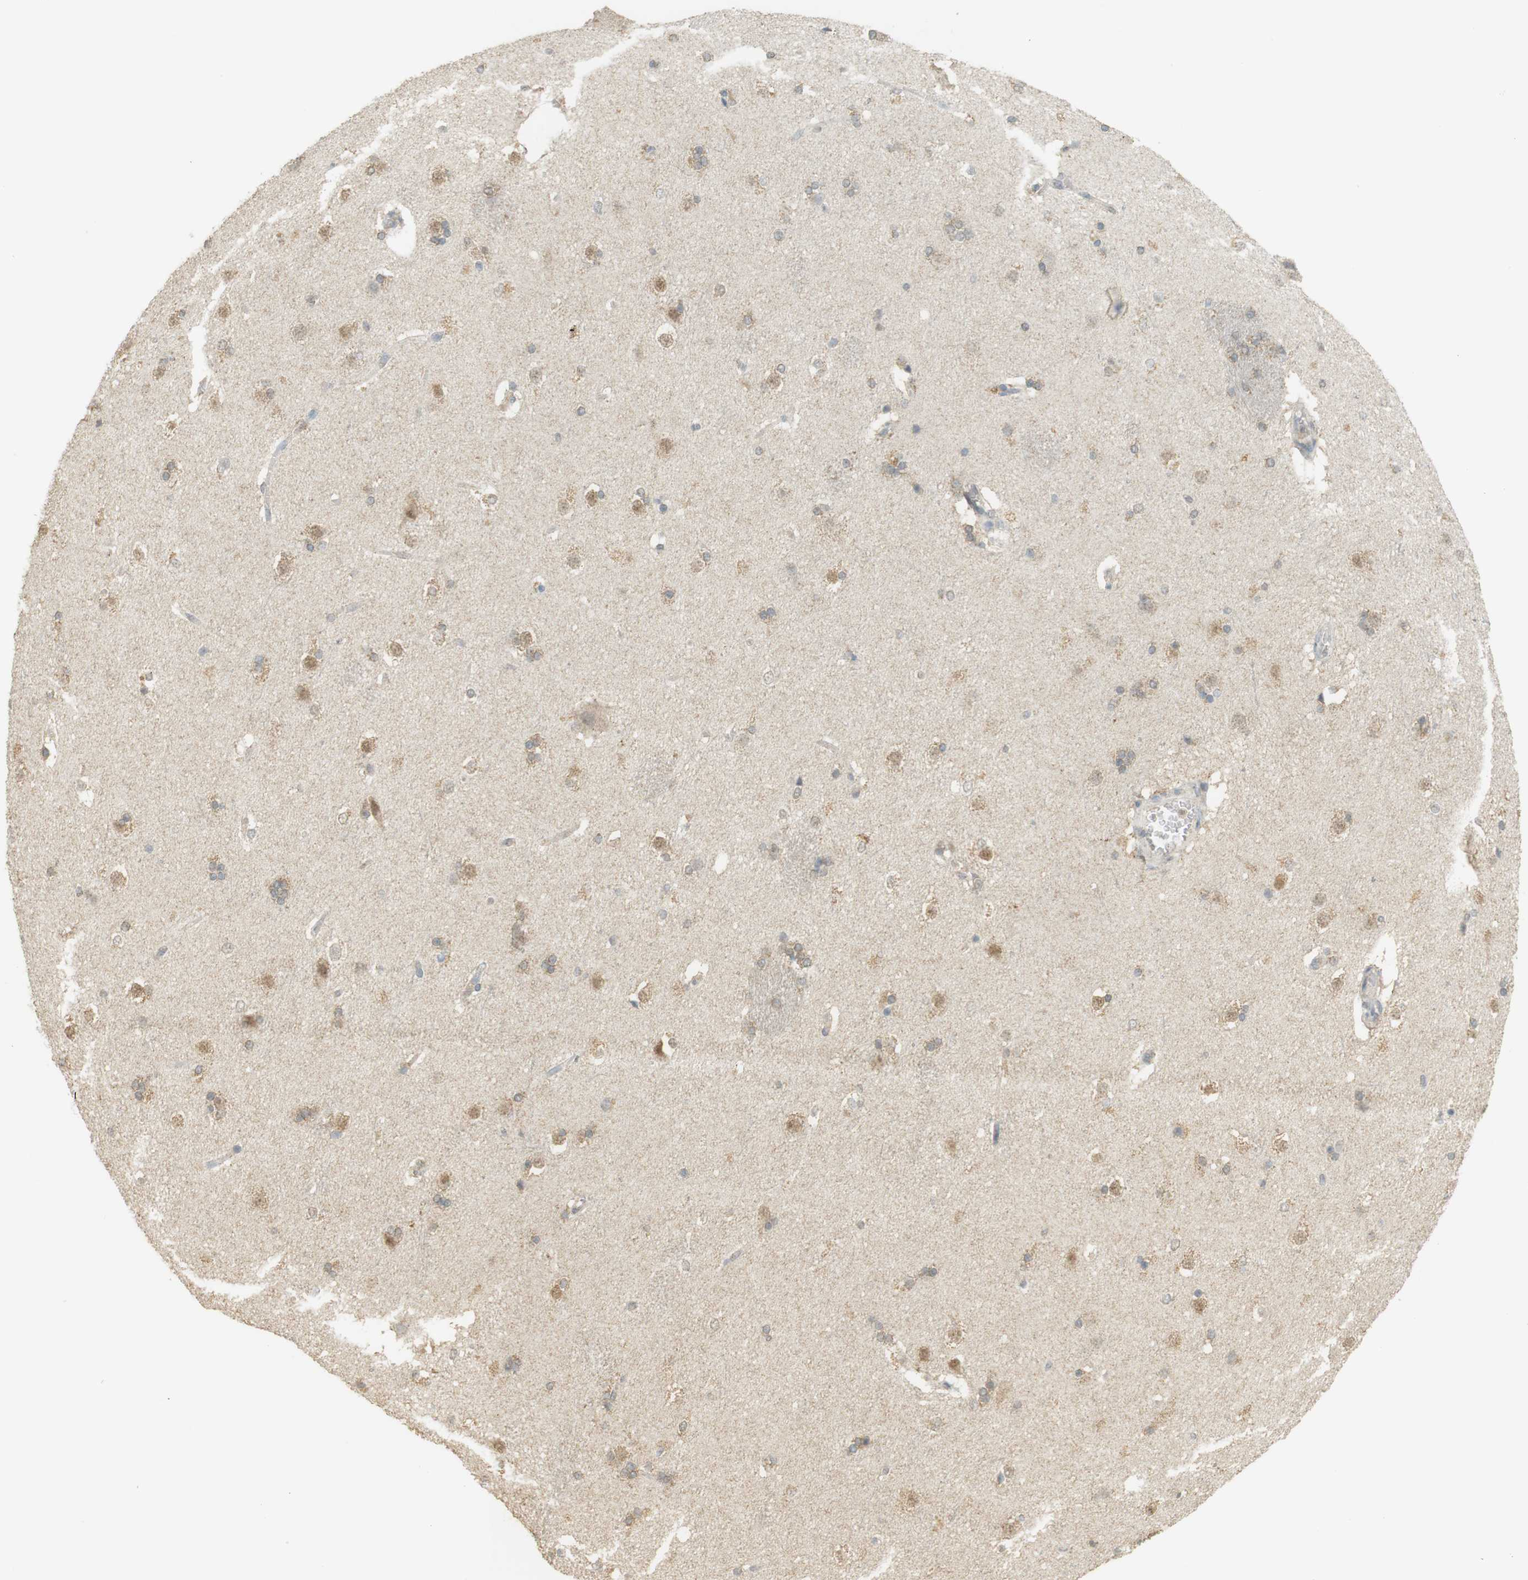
{"staining": {"intensity": "weak", "quantity": "<25%", "location": "cytoplasmic/membranous,nuclear"}, "tissue": "caudate", "cell_type": "Glial cells", "image_type": "normal", "snomed": [{"axis": "morphology", "description": "Normal tissue, NOS"}, {"axis": "topography", "description": "Lateral ventricle wall"}], "caption": "Immunohistochemistry of benign caudate reveals no staining in glial cells. The staining is performed using DAB brown chromogen with nuclei counter-stained in using hematoxylin.", "gene": "TTK", "patient": {"sex": "female", "age": 19}}